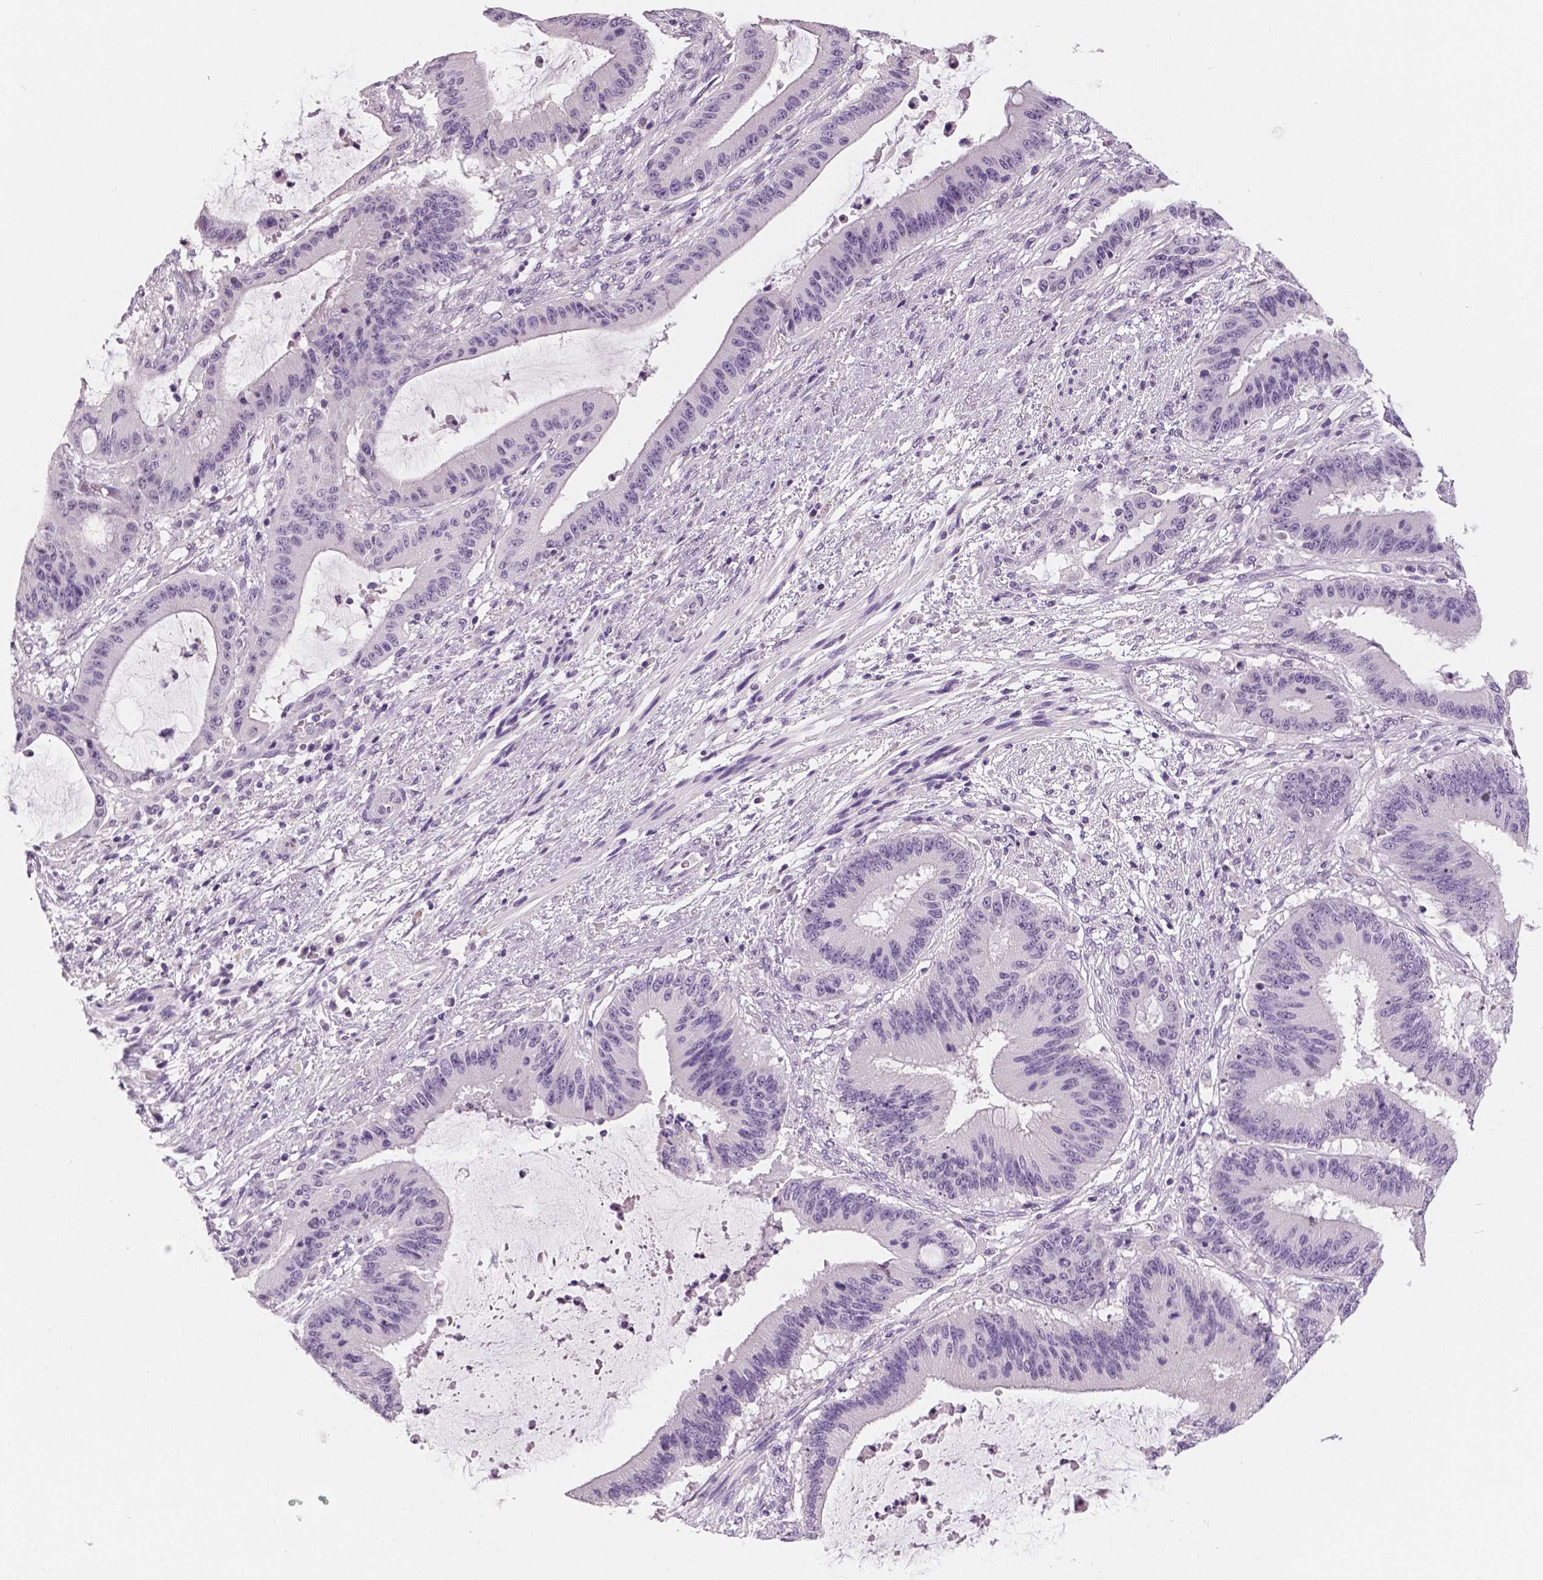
{"staining": {"intensity": "negative", "quantity": "none", "location": "none"}, "tissue": "liver cancer", "cell_type": "Tumor cells", "image_type": "cancer", "snomed": [{"axis": "morphology", "description": "Normal tissue, NOS"}, {"axis": "morphology", "description": "Cholangiocarcinoma"}, {"axis": "topography", "description": "Liver"}, {"axis": "topography", "description": "Peripheral nerve tissue"}], "caption": "There is no significant staining in tumor cells of liver cancer (cholangiocarcinoma).", "gene": "TSPAN7", "patient": {"sex": "female", "age": 73}}